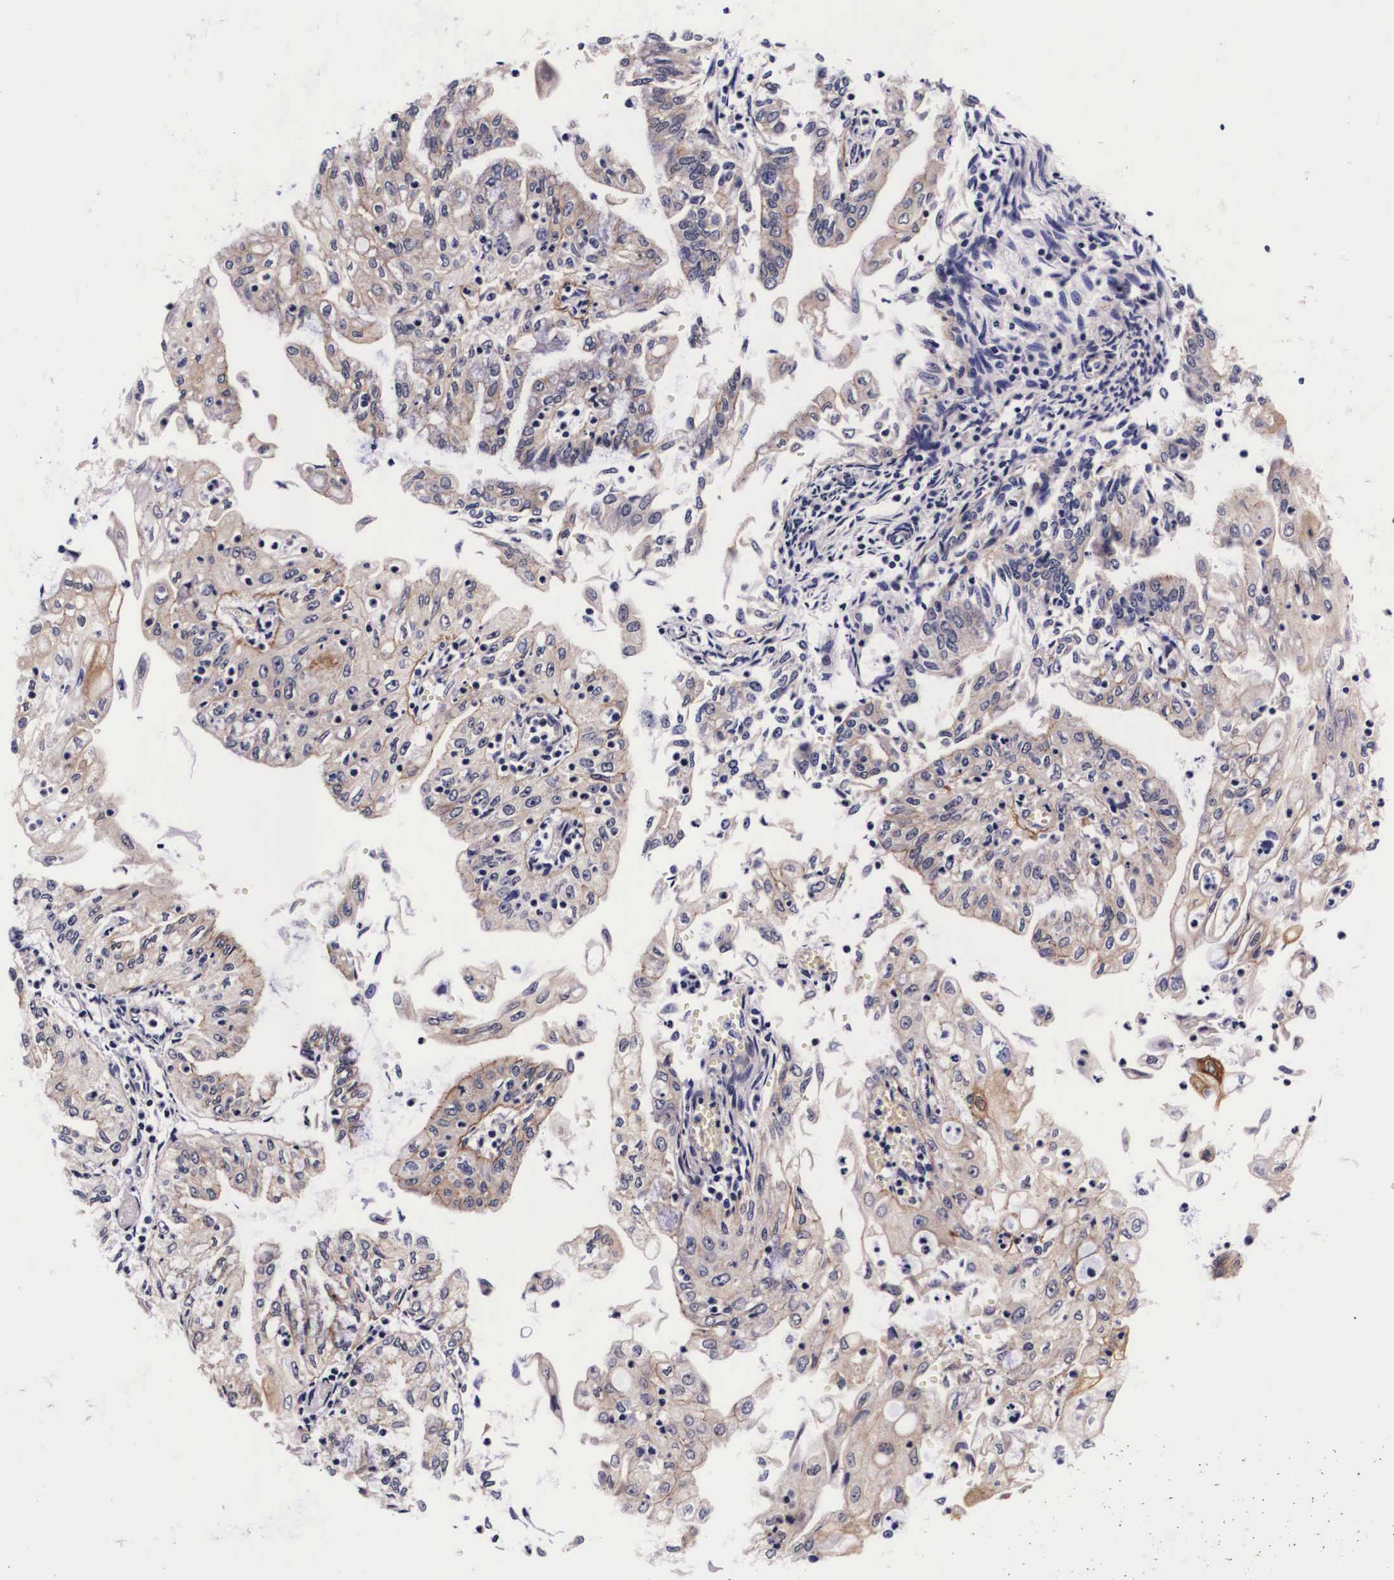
{"staining": {"intensity": "moderate", "quantity": "25%-75%", "location": "cytoplasmic/membranous"}, "tissue": "endometrial cancer", "cell_type": "Tumor cells", "image_type": "cancer", "snomed": [{"axis": "morphology", "description": "Adenocarcinoma, NOS"}, {"axis": "topography", "description": "Endometrium"}], "caption": "Immunohistochemical staining of human endometrial adenocarcinoma displays moderate cytoplasmic/membranous protein staining in approximately 25%-75% of tumor cells.", "gene": "PHETA2", "patient": {"sex": "female", "age": 75}}